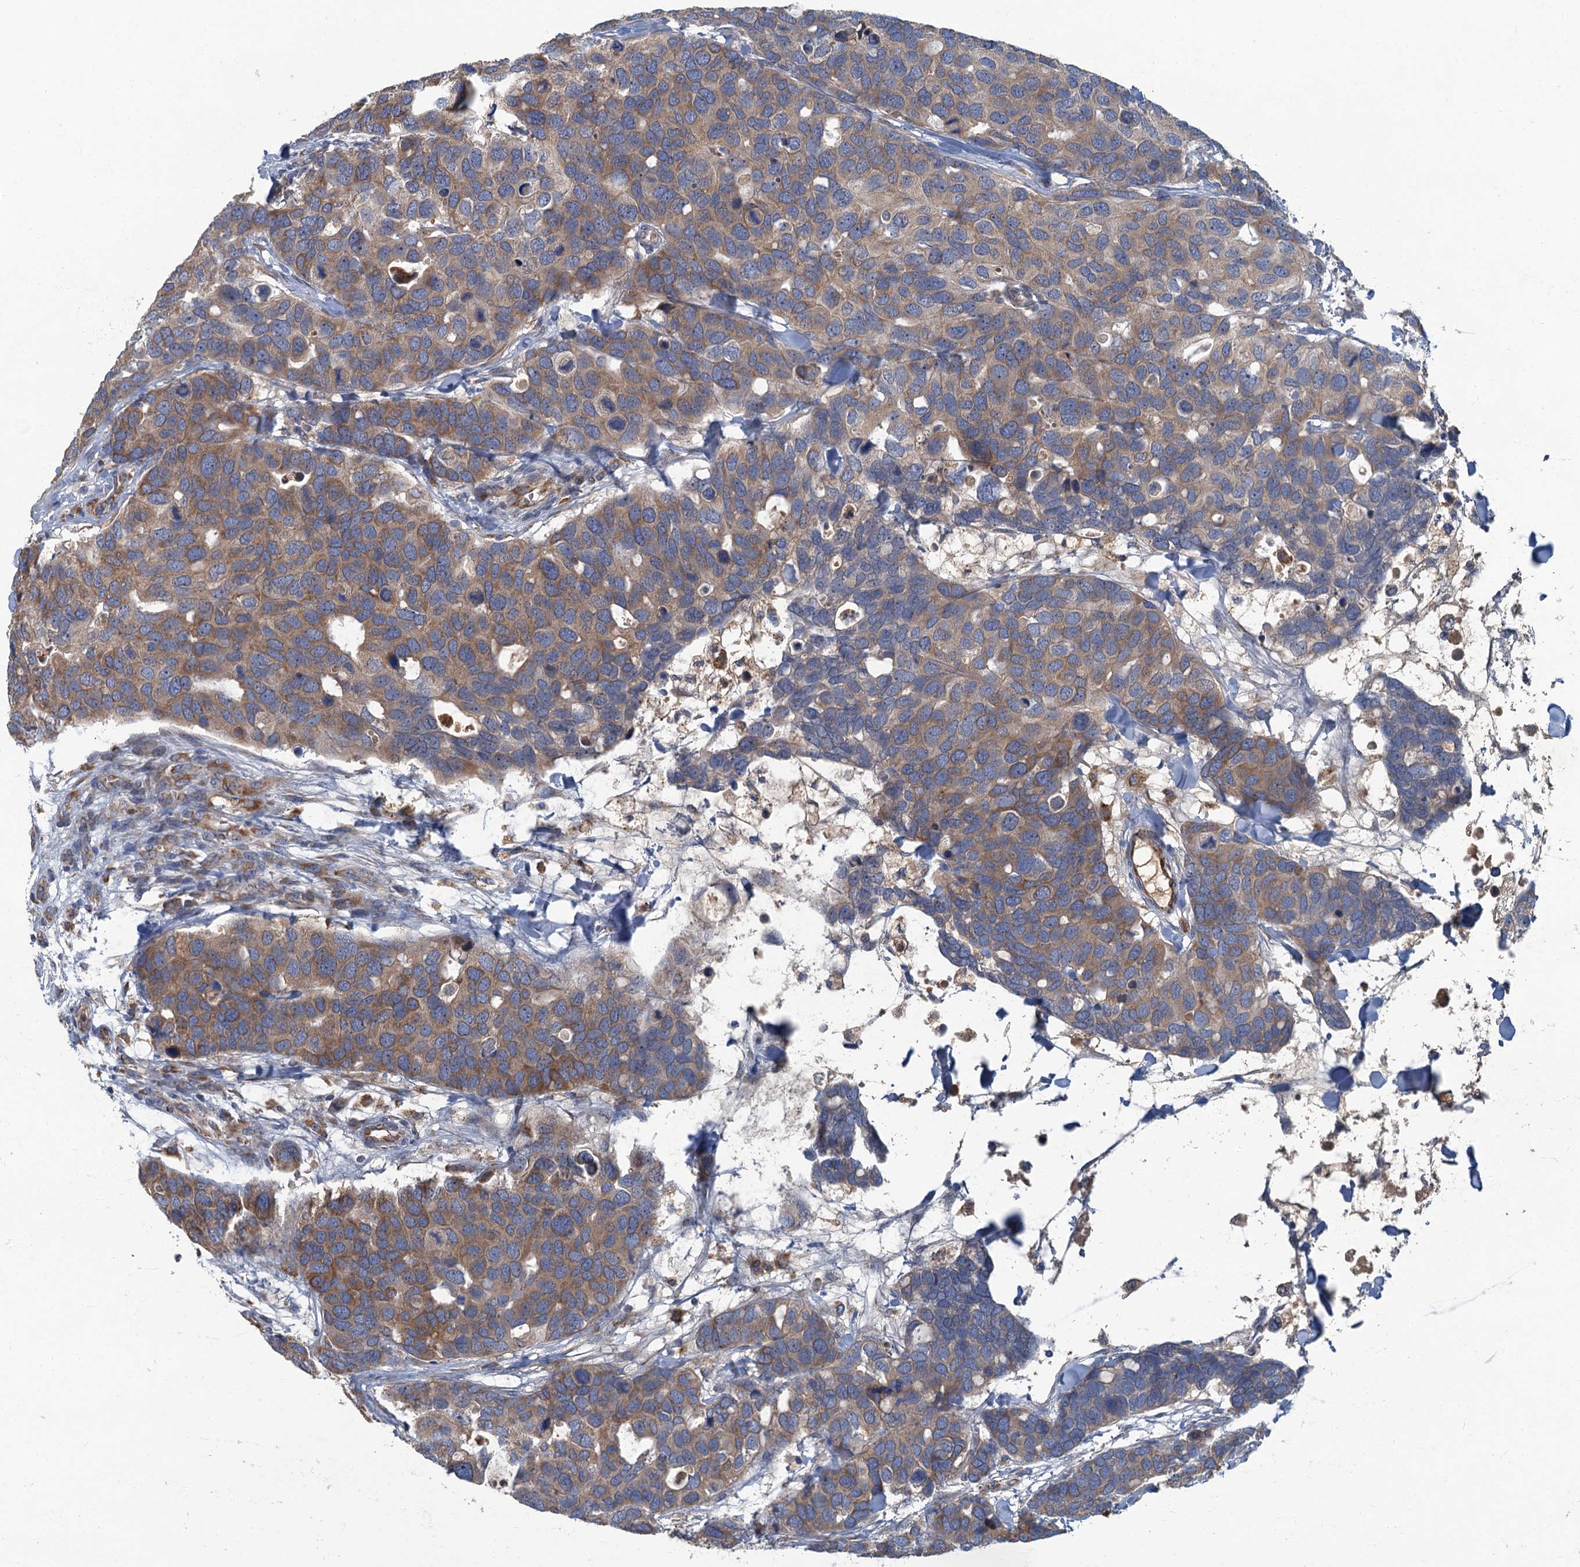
{"staining": {"intensity": "moderate", "quantity": ">75%", "location": "cytoplasmic/membranous"}, "tissue": "breast cancer", "cell_type": "Tumor cells", "image_type": "cancer", "snomed": [{"axis": "morphology", "description": "Duct carcinoma"}, {"axis": "topography", "description": "Breast"}], "caption": "Breast intraductal carcinoma stained with DAB IHC shows medium levels of moderate cytoplasmic/membranous expression in about >75% of tumor cells.", "gene": "SPDYC", "patient": {"sex": "female", "age": 83}}